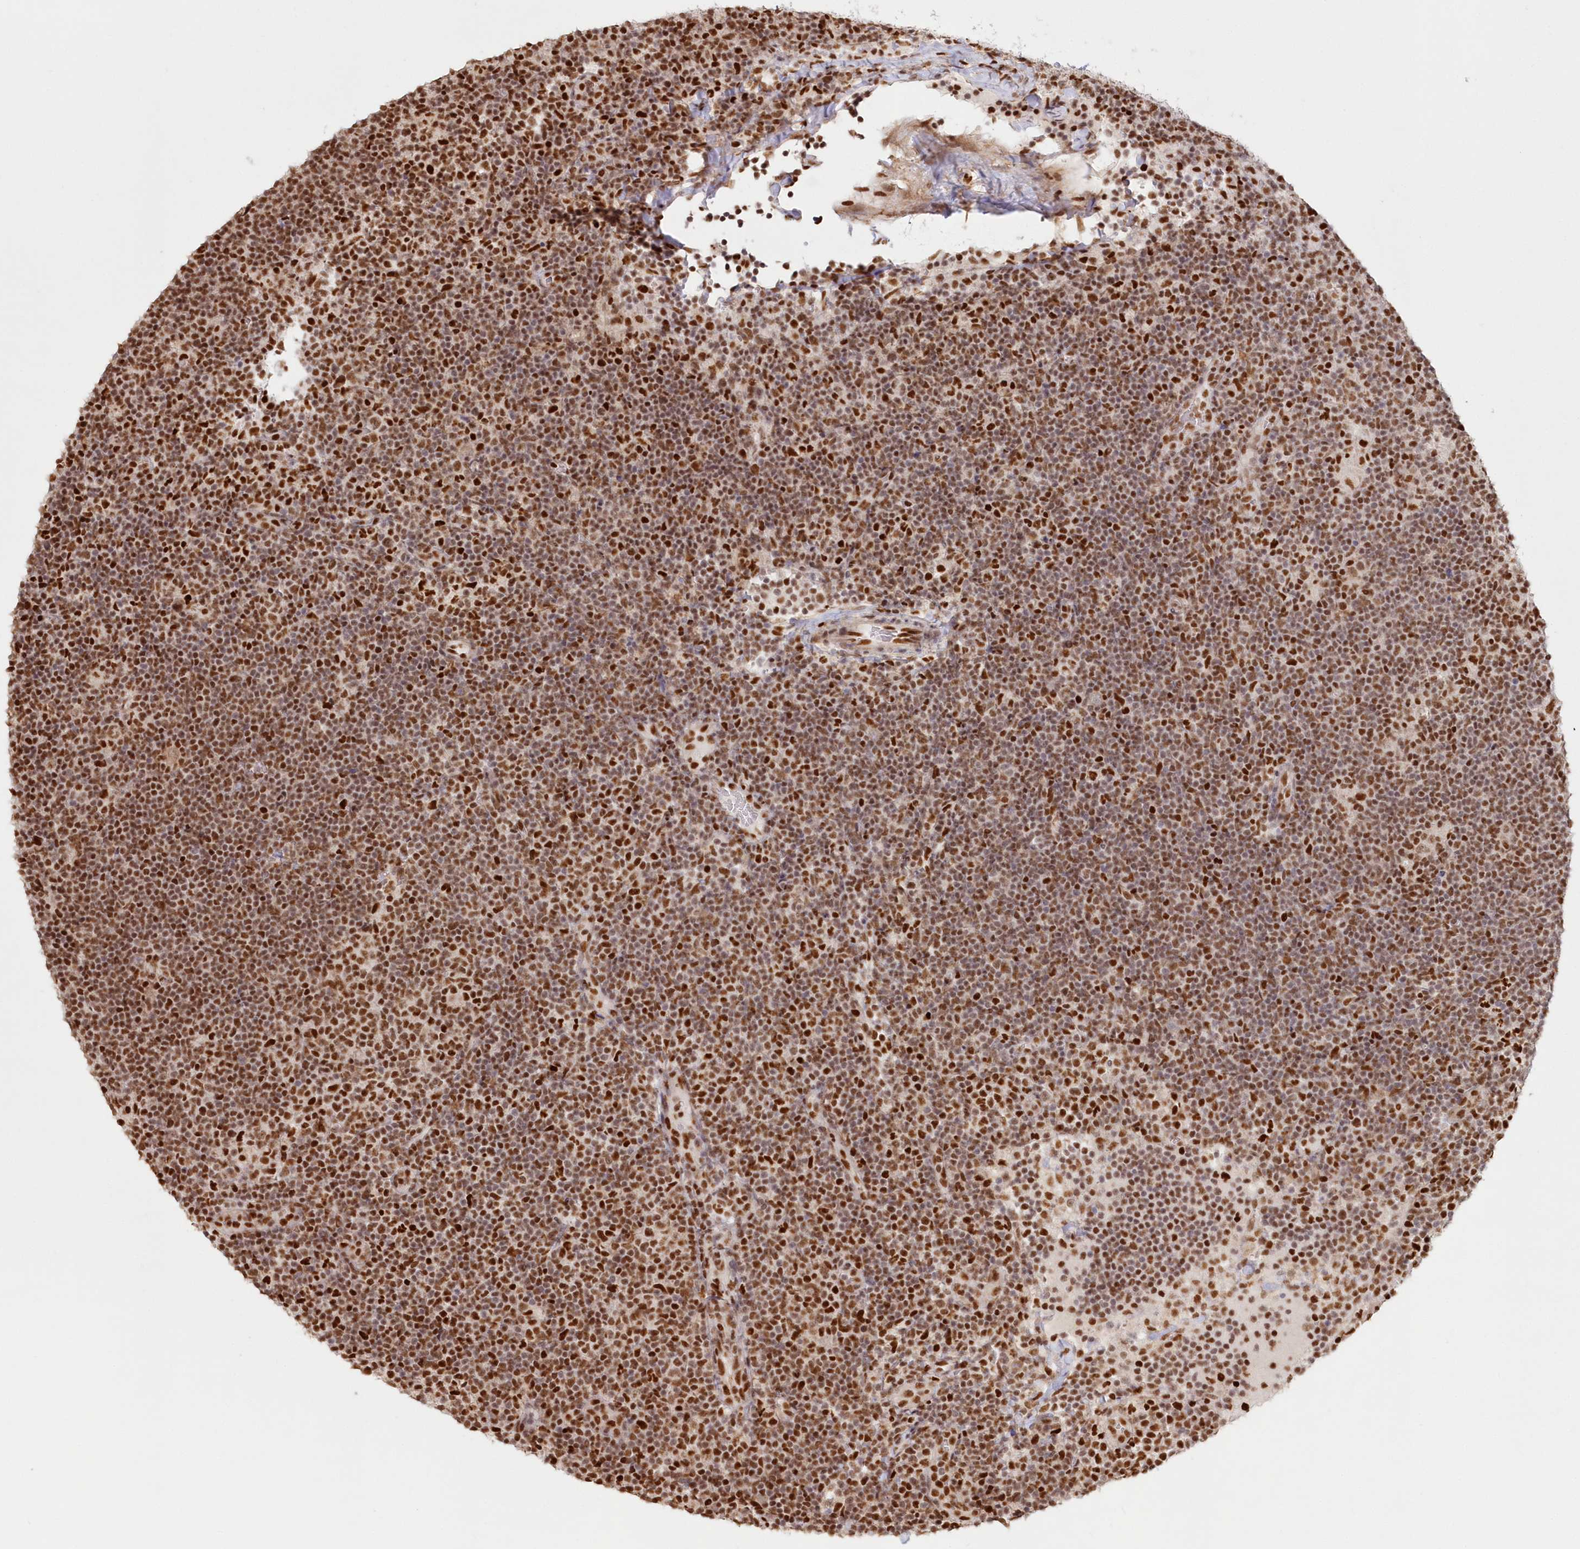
{"staining": {"intensity": "moderate", "quantity": "25%-75%", "location": "nuclear"}, "tissue": "lymphoma", "cell_type": "Tumor cells", "image_type": "cancer", "snomed": [{"axis": "morphology", "description": "Hodgkin's disease, NOS"}, {"axis": "topography", "description": "Lymph node"}], "caption": "DAB immunohistochemical staining of Hodgkin's disease shows moderate nuclear protein staining in about 25%-75% of tumor cells.", "gene": "POLR2B", "patient": {"sex": "female", "age": 57}}